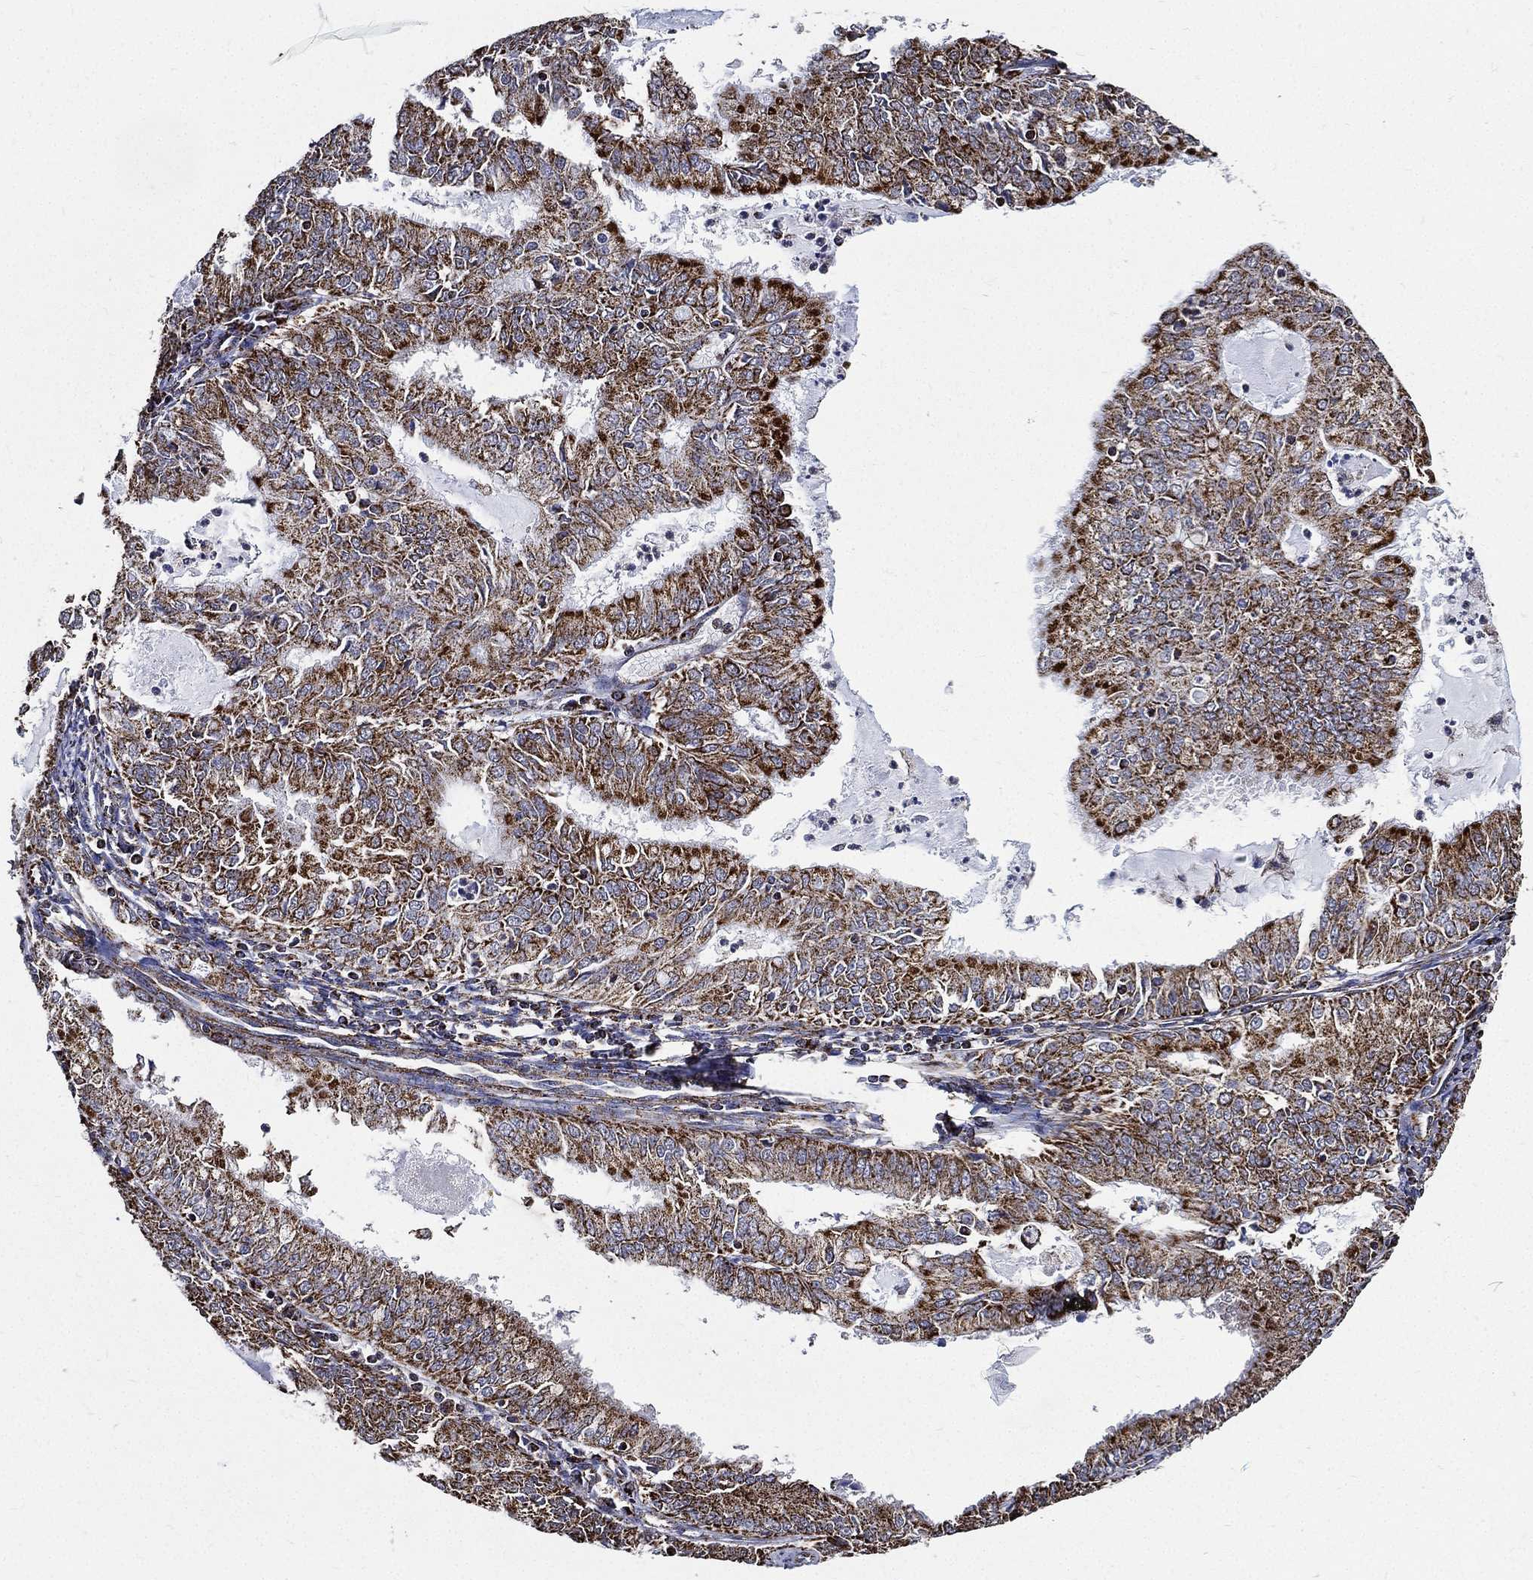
{"staining": {"intensity": "strong", "quantity": ">75%", "location": "cytoplasmic/membranous"}, "tissue": "endometrial cancer", "cell_type": "Tumor cells", "image_type": "cancer", "snomed": [{"axis": "morphology", "description": "Adenocarcinoma, NOS"}, {"axis": "topography", "description": "Endometrium"}], "caption": "Endometrial cancer tissue exhibits strong cytoplasmic/membranous staining in about >75% of tumor cells The protein of interest is stained brown, and the nuclei are stained in blue (DAB (3,3'-diaminobenzidine) IHC with brightfield microscopy, high magnification).", "gene": "NDUFAB1", "patient": {"sex": "female", "age": 57}}